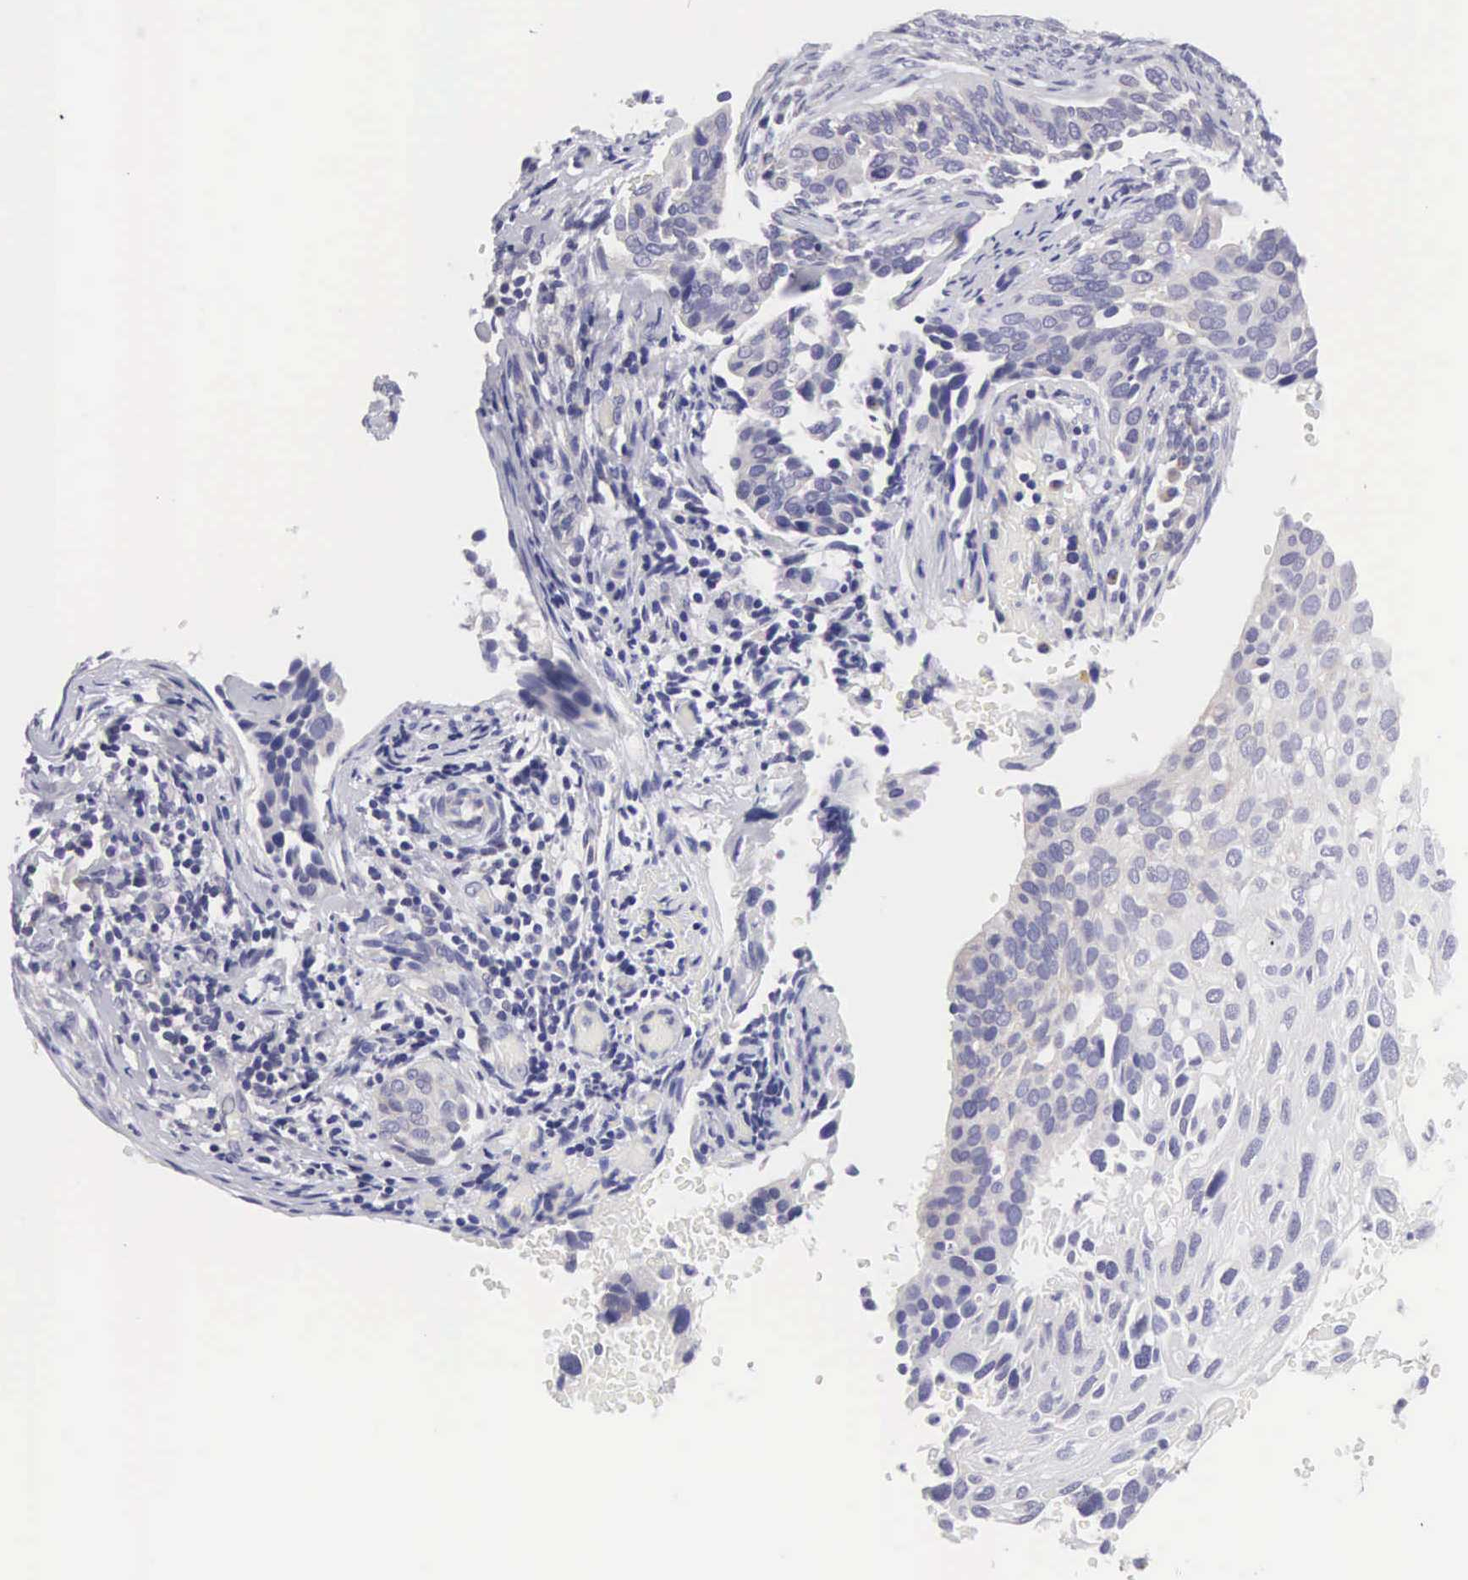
{"staining": {"intensity": "negative", "quantity": "none", "location": "none"}, "tissue": "cervical cancer", "cell_type": "Tumor cells", "image_type": "cancer", "snomed": [{"axis": "morphology", "description": "Squamous cell carcinoma, NOS"}, {"axis": "topography", "description": "Cervix"}], "caption": "The histopathology image exhibits no significant positivity in tumor cells of cervical squamous cell carcinoma.", "gene": "SLITRK4", "patient": {"sex": "female", "age": 31}}